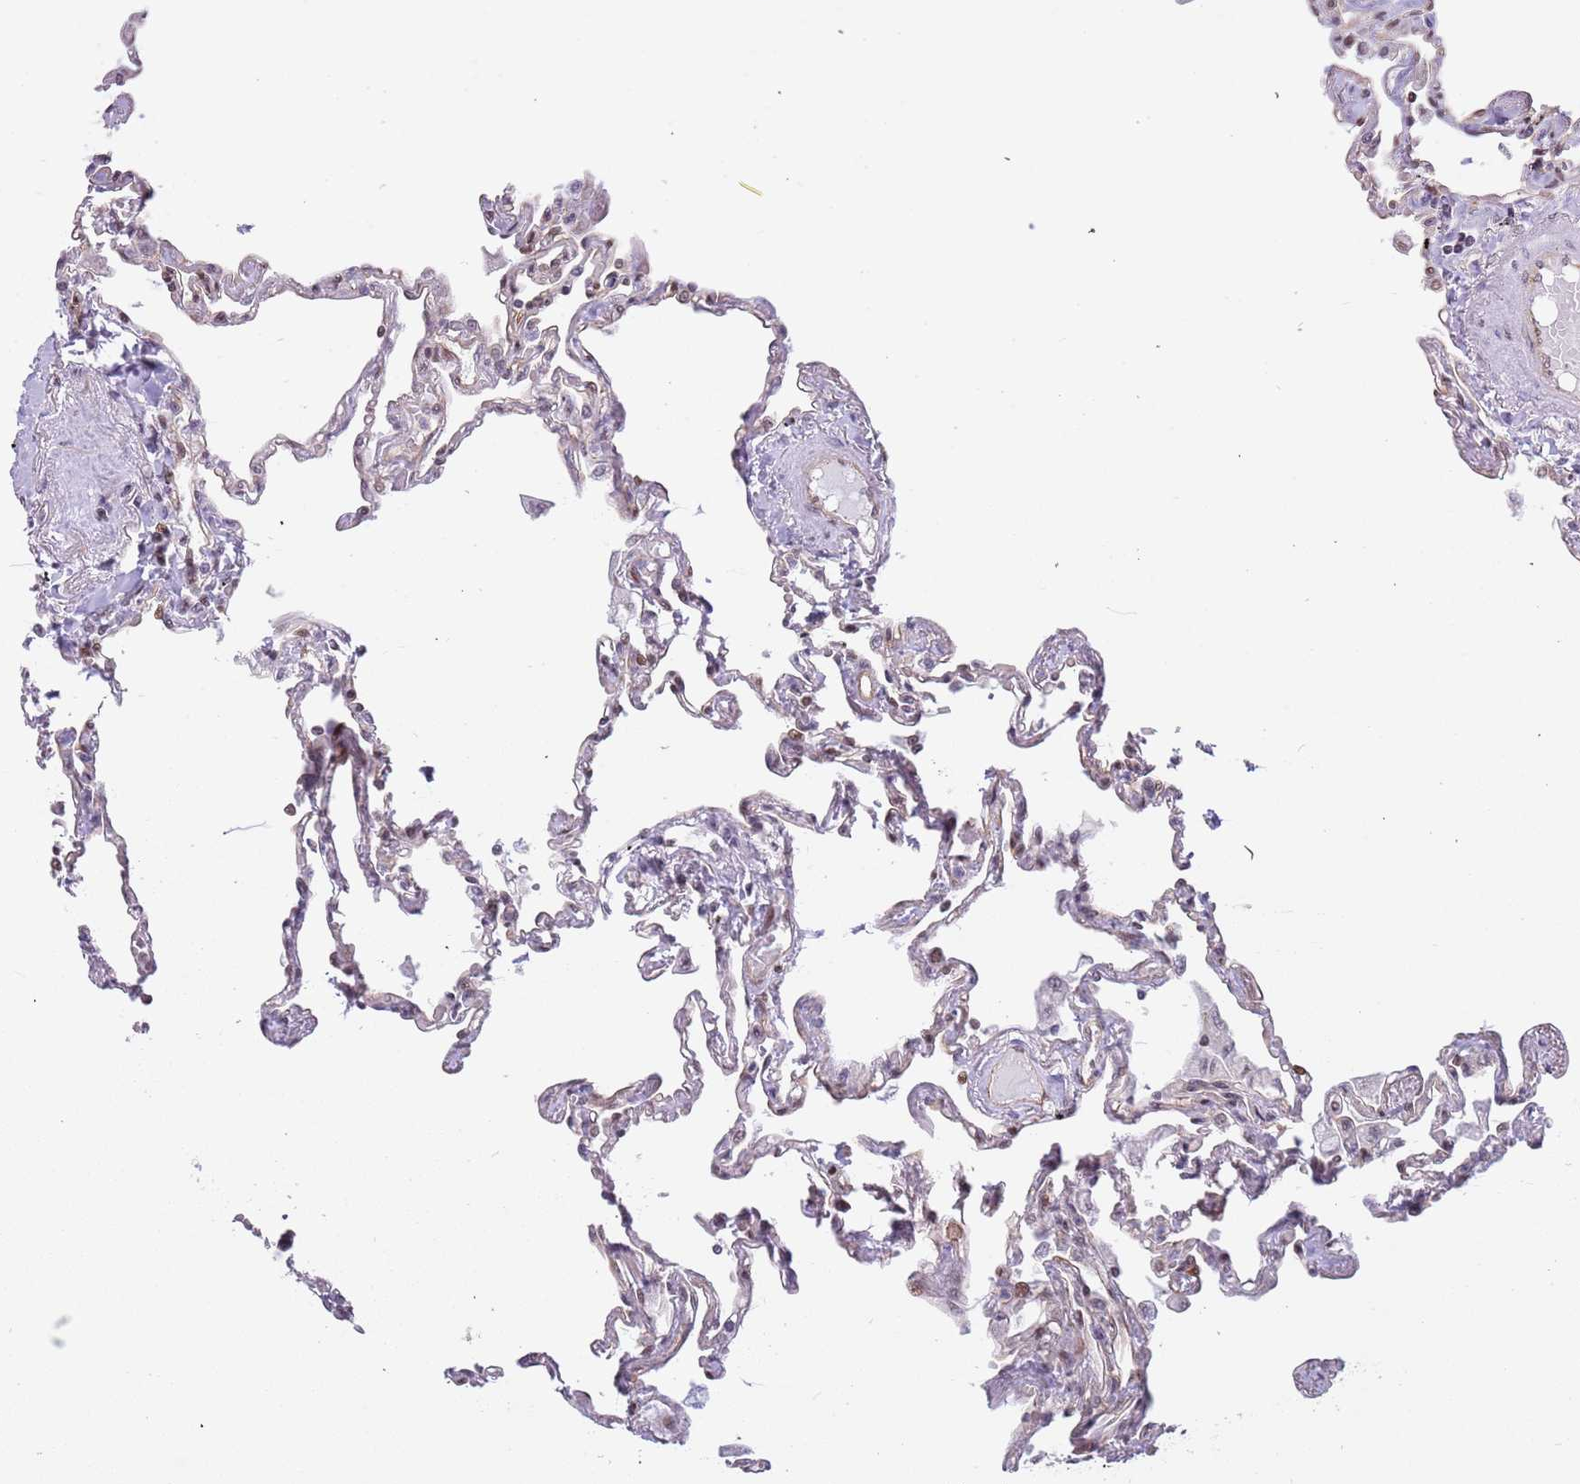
{"staining": {"intensity": "weak", "quantity": "25%-75%", "location": "nuclear"}, "tissue": "lung", "cell_type": "Alveolar cells", "image_type": "normal", "snomed": [{"axis": "morphology", "description": "Normal tissue, NOS"}, {"axis": "topography", "description": "Lung"}], "caption": "The immunohistochemical stain highlights weak nuclear positivity in alveolar cells of normal lung. (IHC, brightfield microscopy, high magnification).", "gene": "LRMDA", "patient": {"sex": "female", "age": 67}}